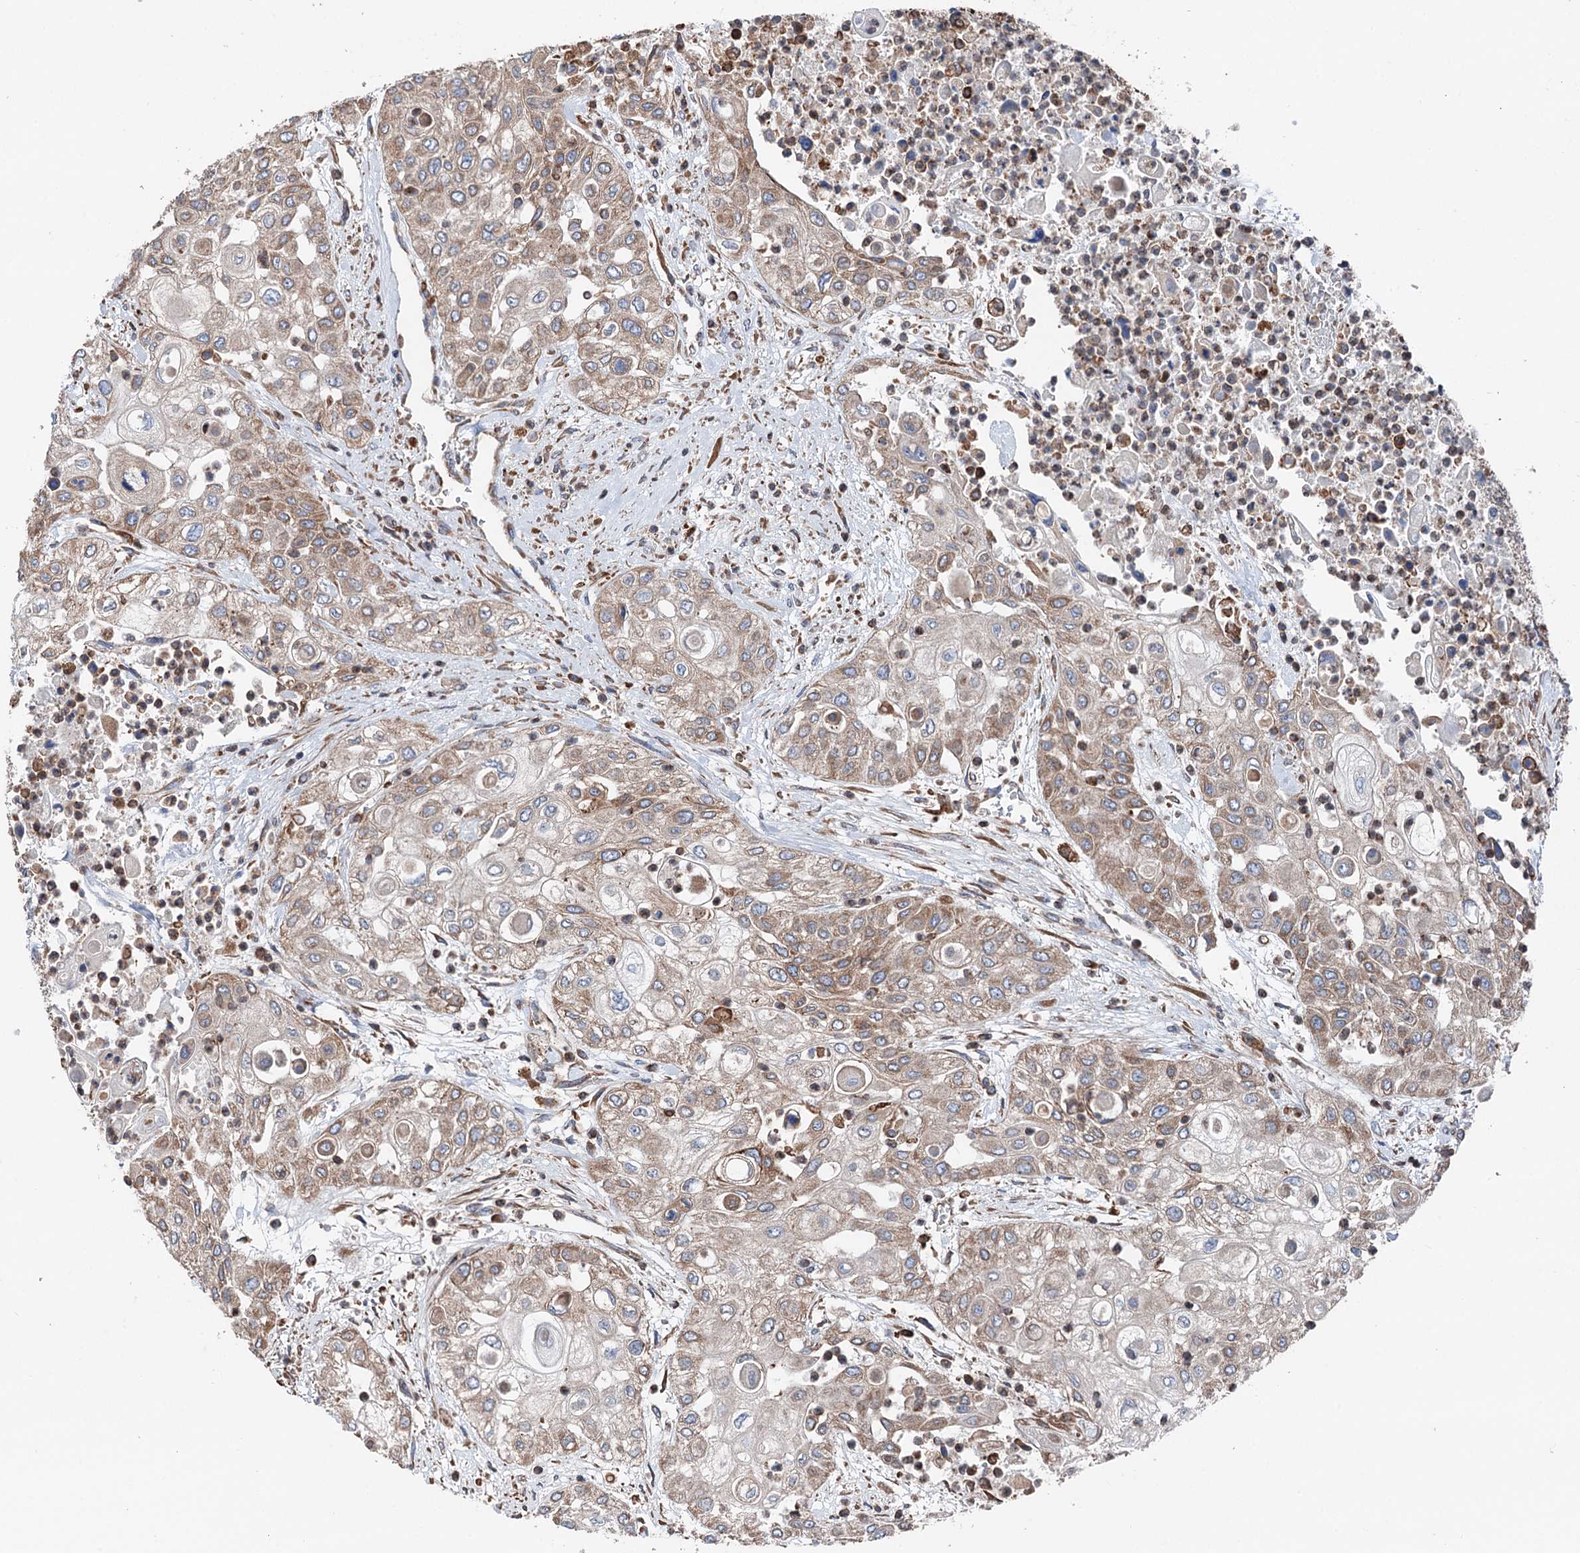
{"staining": {"intensity": "weak", "quantity": "<25%", "location": "cytoplasmic/membranous"}, "tissue": "urothelial cancer", "cell_type": "Tumor cells", "image_type": "cancer", "snomed": [{"axis": "morphology", "description": "Urothelial carcinoma, High grade"}, {"axis": "topography", "description": "Urinary bladder"}], "caption": "Tumor cells show no significant protein expression in urothelial carcinoma (high-grade).", "gene": "ERP29", "patient": {"sex": "female", "age": 79}}